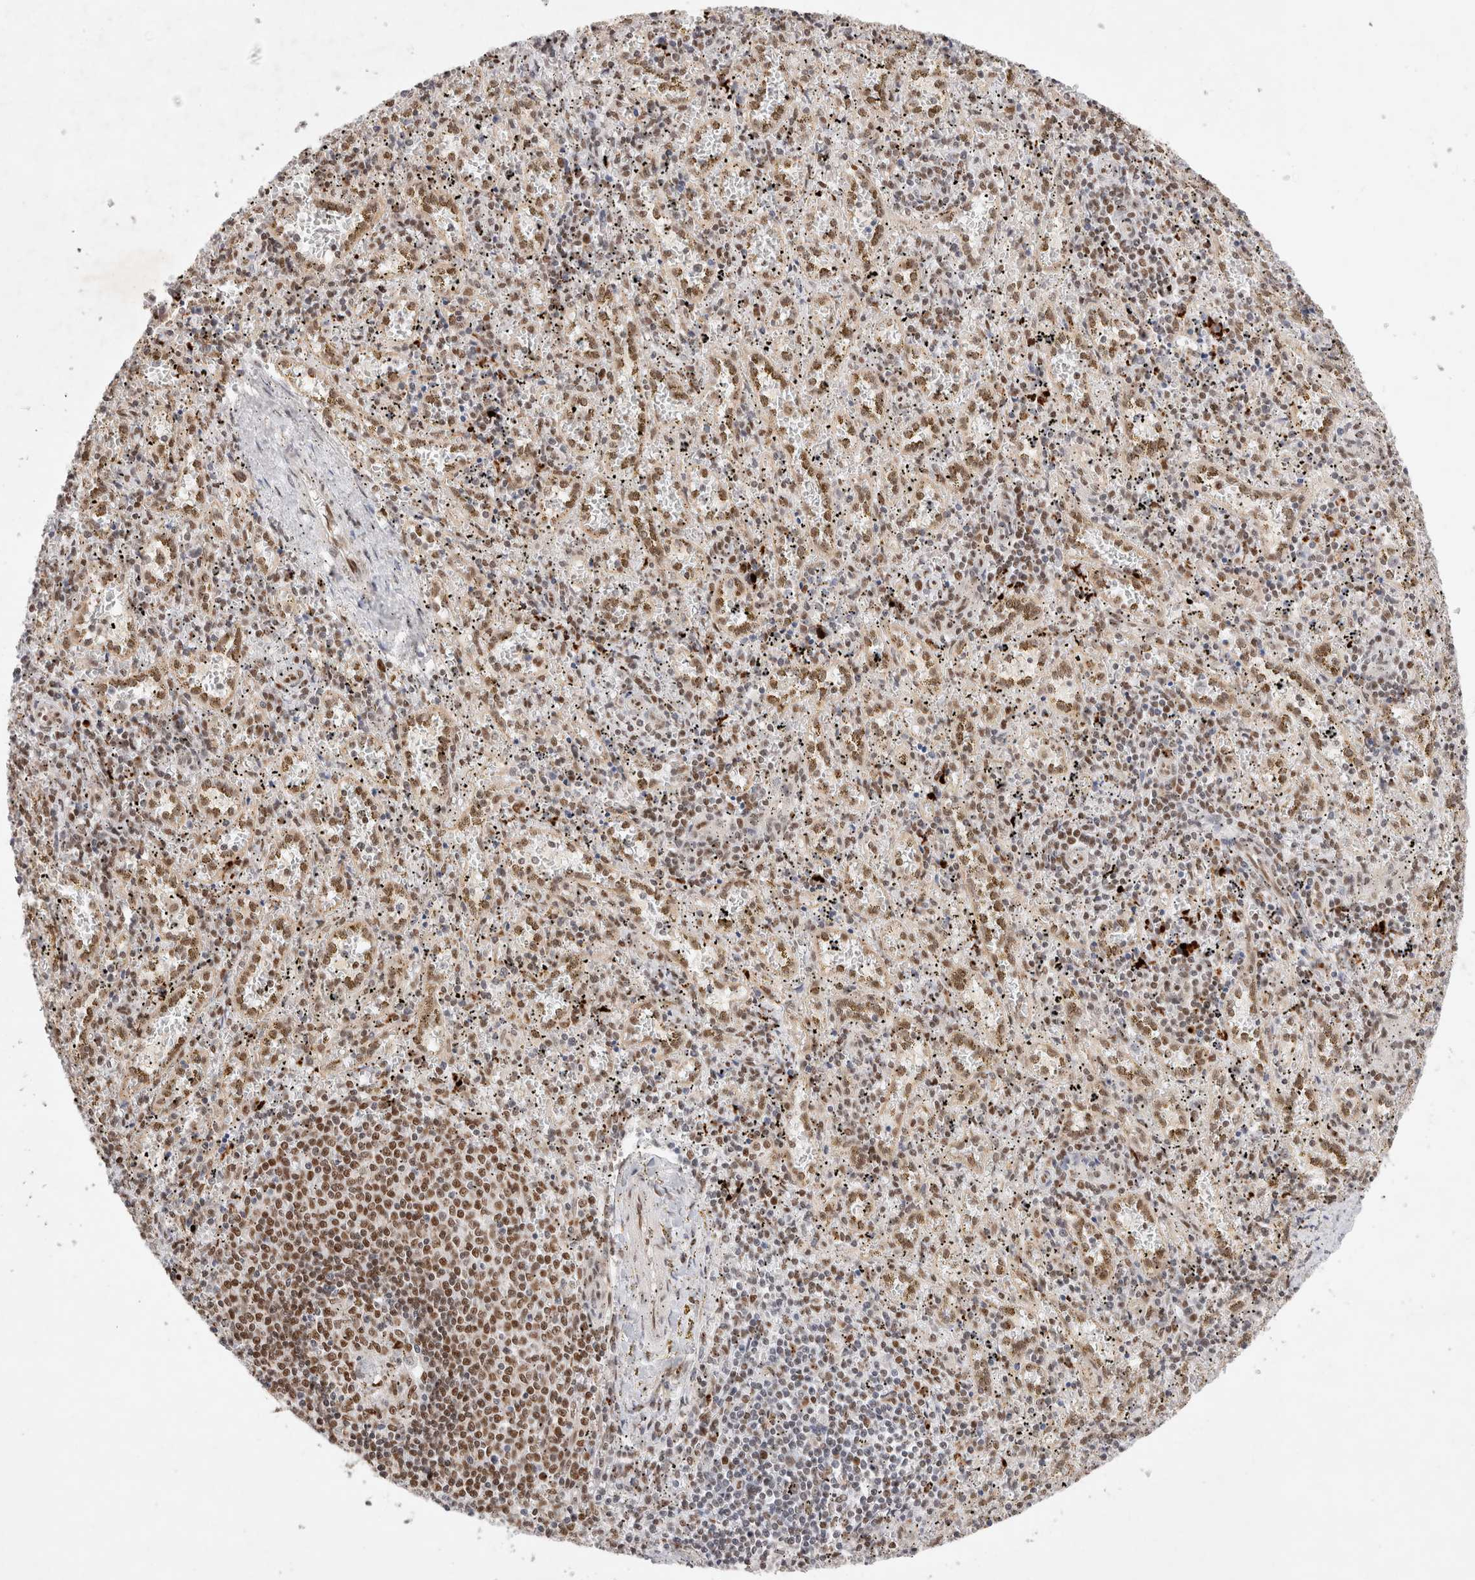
{"staining": {"intensity": "moderate", "quantity": "25%-75%", "location": "nuclear"}, "tissue": "spleen", "cell_type": "Cells in red pulp", "image_type": "normal", "snomed": [{"axis": "morphology", "description": "Normal tissue, NOS"}, {"axis": "topography", "description": "Spleen"}], "caption": "Immunohistochemical staining of unremarkable human spleen reveals medium levels of moderate nuclear expression in approximately 25%-75% of cells in red pulp.", "gene": "GTF2I", "patient": {"sex": "male", "age": 11}}